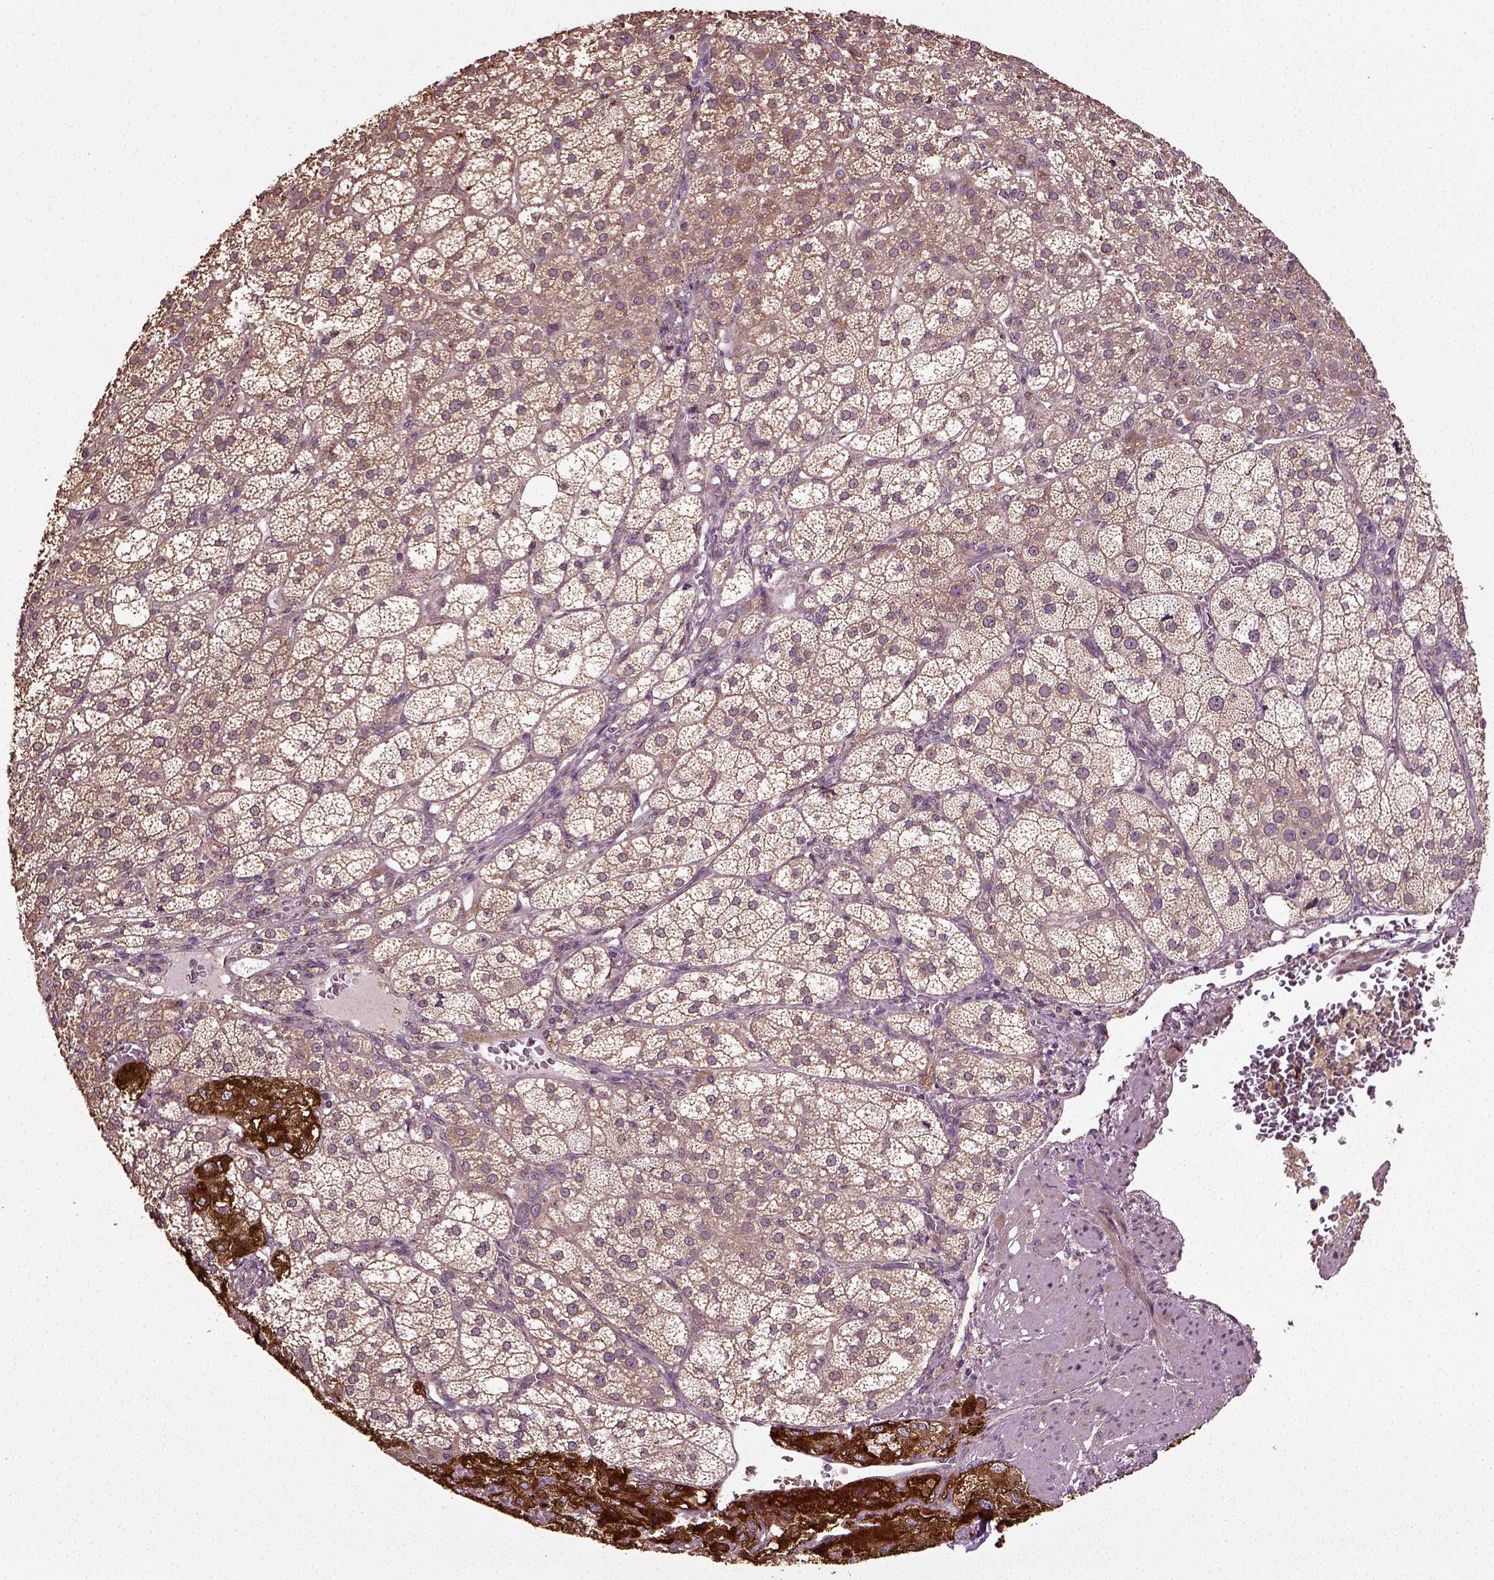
{"staining": {"intensity": "strong", "quantity": "25%-75%", "location": "cytoplasmic/membranous"}, "tissue": "adrenal gland", "cell_type": "Glandular cells", "image_type": "normal", "snomed": [{"axis": "morphology", "description": "Normal tissue, NOS"}, {"axis": "topography", "description": "Adrenal gland"}], "caption": "Adrenal gland stained with DAB (3,3'-diaminobenzidine) immunohistochemistry (IHC) displays high levels of strong cytoplasmic/membranous expression in about 25%-75% of glandular cells. (Brightfield microscopy of DAB IHC at high magnification).", "gene": "ERV3", "patient": {"sex": "female", "age": 60}}